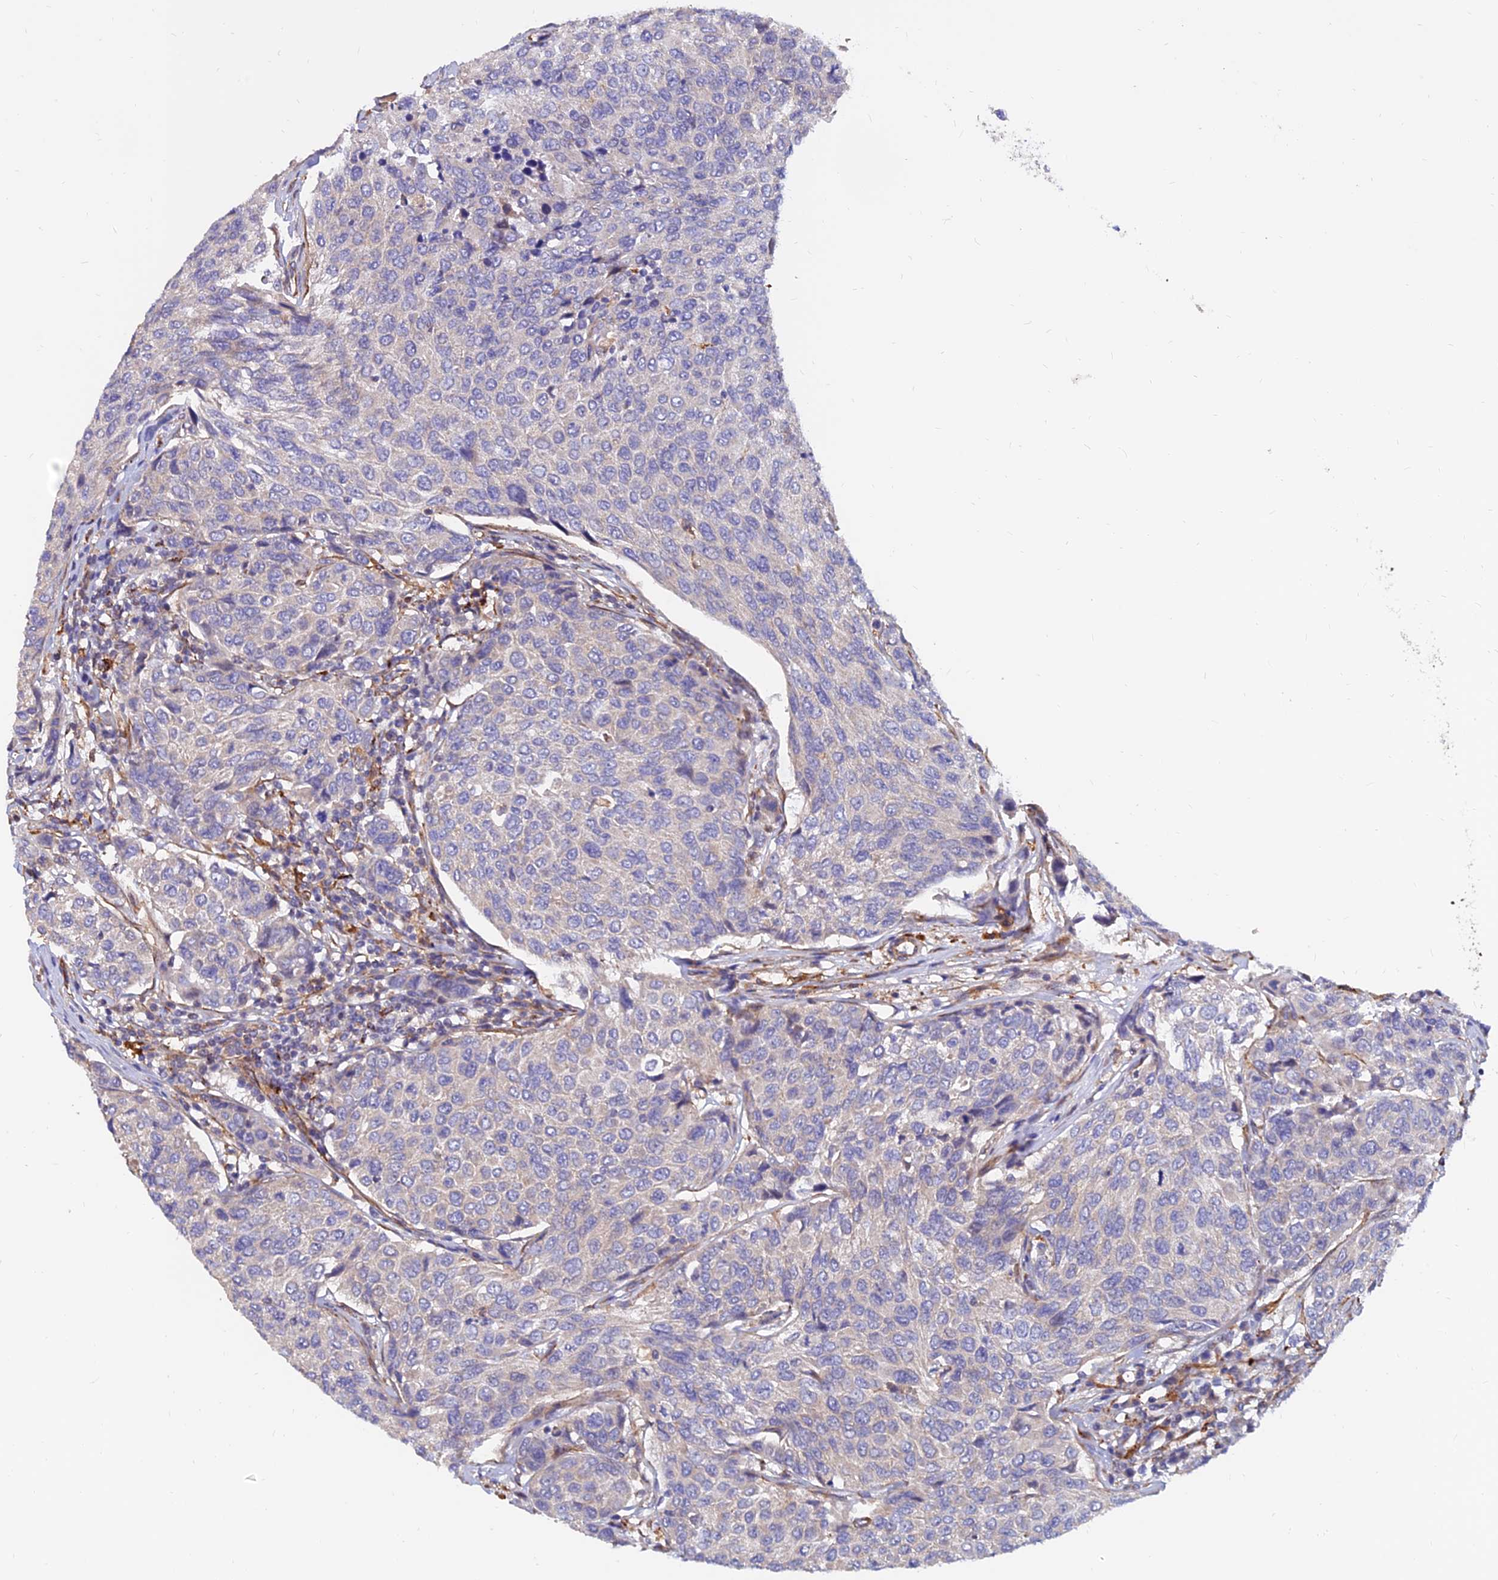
{"staining": {"intensity": "negative", "quantity": "none", "location": "none"}, "tissue": "breast cancer", "cell_type": "Tumor cells", "image_type": "cancer", "snomed": [{"axis": "morphology", "description": "Duct carcinoma"}, {"axis": "topography", "description": "Breast"}], "caption": "This is an IHC image of breast cancer. There is no positivity in tumor cells.", "gene": "CDK18", "patient": {"sex": "female", "age": 55}}